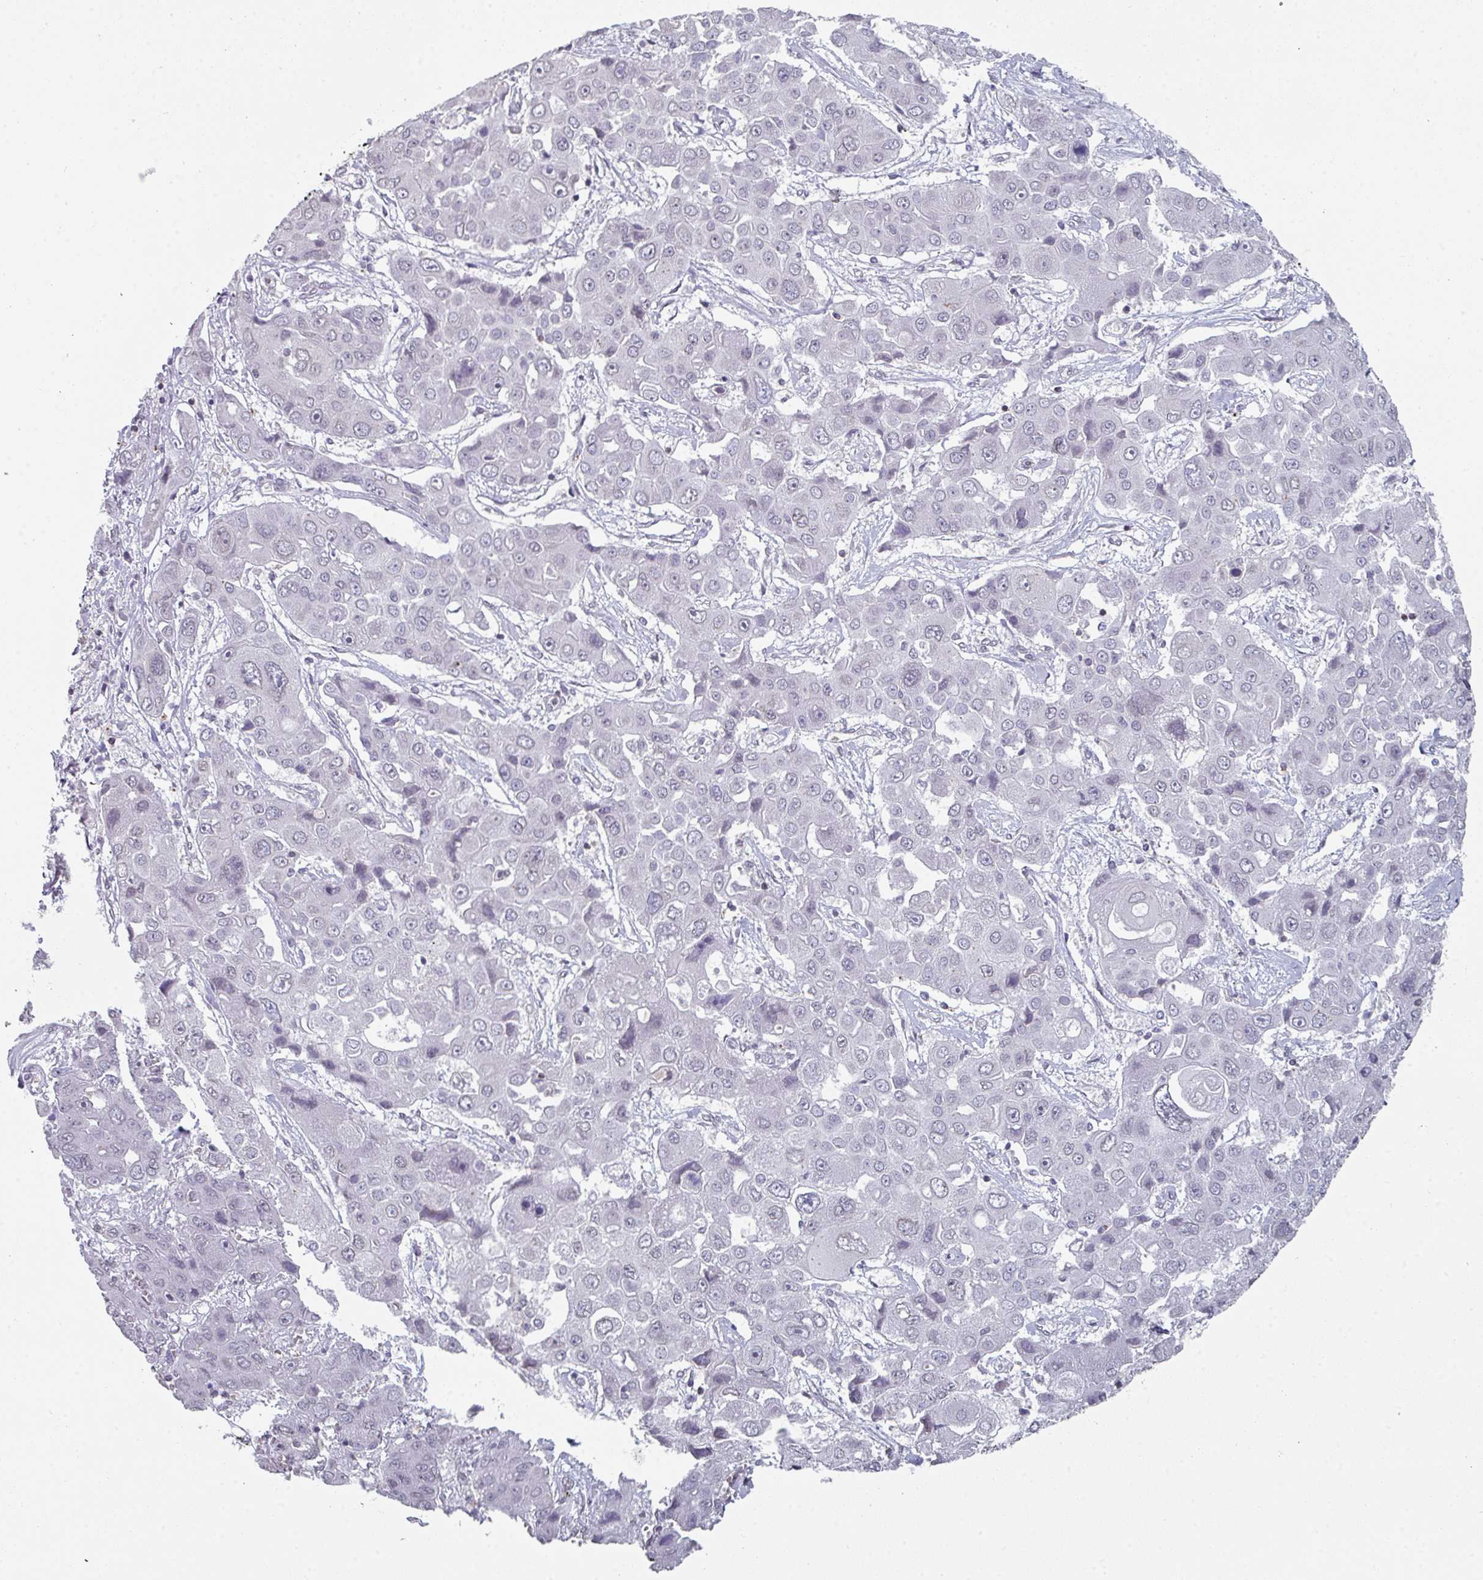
{"staining": {"intensity": "negative", "quantity": "none", "location": "none"}, "tissue": "liver cancer", "cell_type": "Tumor cells", "image_type": "cancer", "snomed": [{"axis": "morphology", "description": "Cholangiocarcinoma"}, {"axis": "topography", "description": "Liver"}], "caption": "Tumor cells are negative for brown protein staining in liver cancer.", "gene": "RASAL3", "patient": {"sex": "male", "age": 67}}